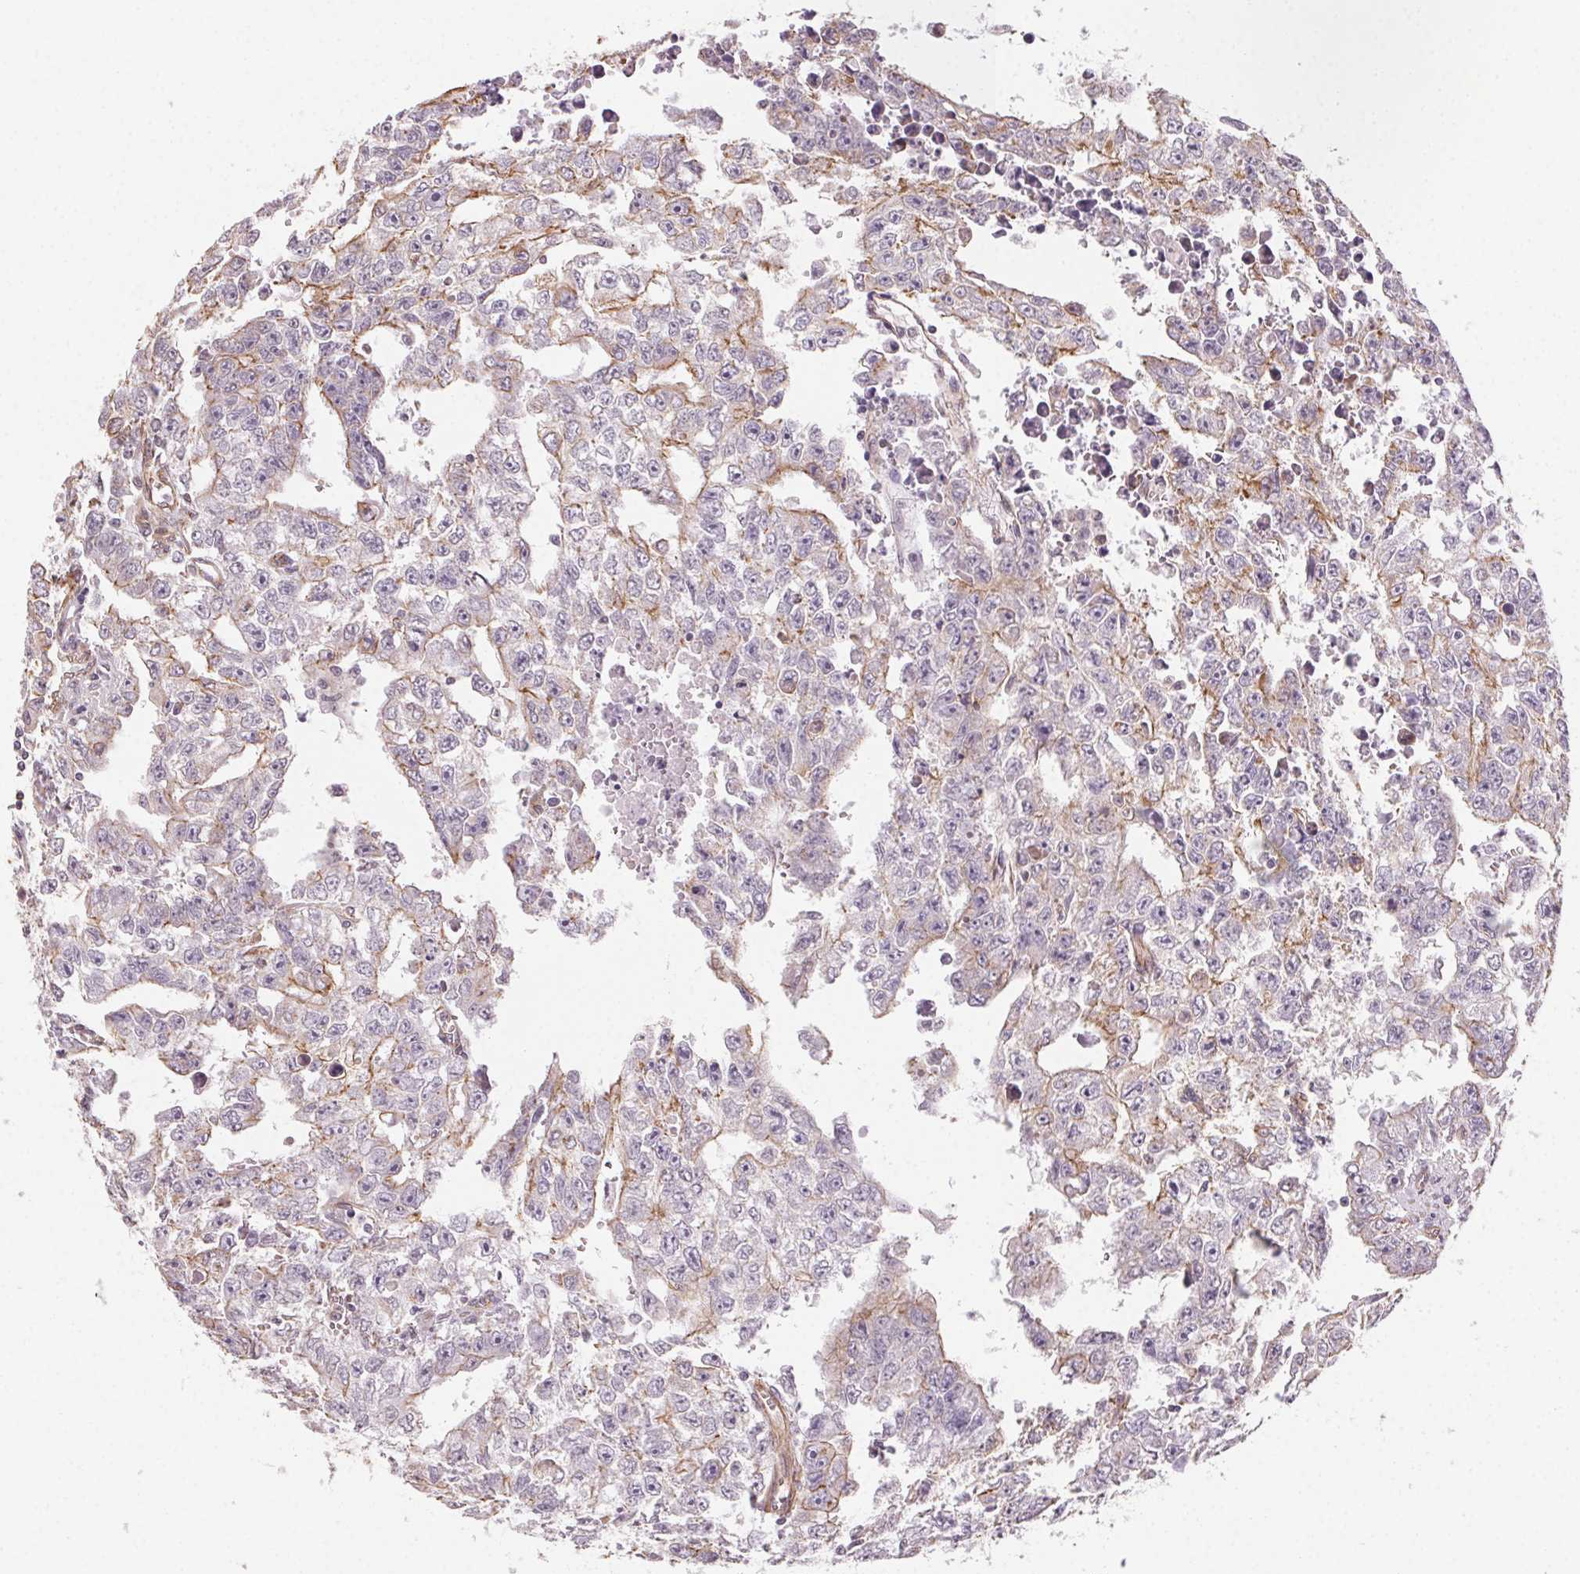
{"staining": {"intensity": "negative", "quantity": "none", "location": "none"}, "tissue": "testis cancer", "cell_type": "Tumor cells", "image_type": "cancer", "snomed": [{"axis": "morphology", "description": "Carcinoma, Embryonal, NOS"}, {"axis": "morphology", "description": "Teratoma, malignant, NOS"}, {"axis": "topography", "description": "Testis"}], "caption": "Immunohistochemical staining of human testis cancer (embryonal carcinoma) displays no significant staining in tumor cells.", "gene": "PLA2G4F", "patient": {"sex": "male", "age": 24}}